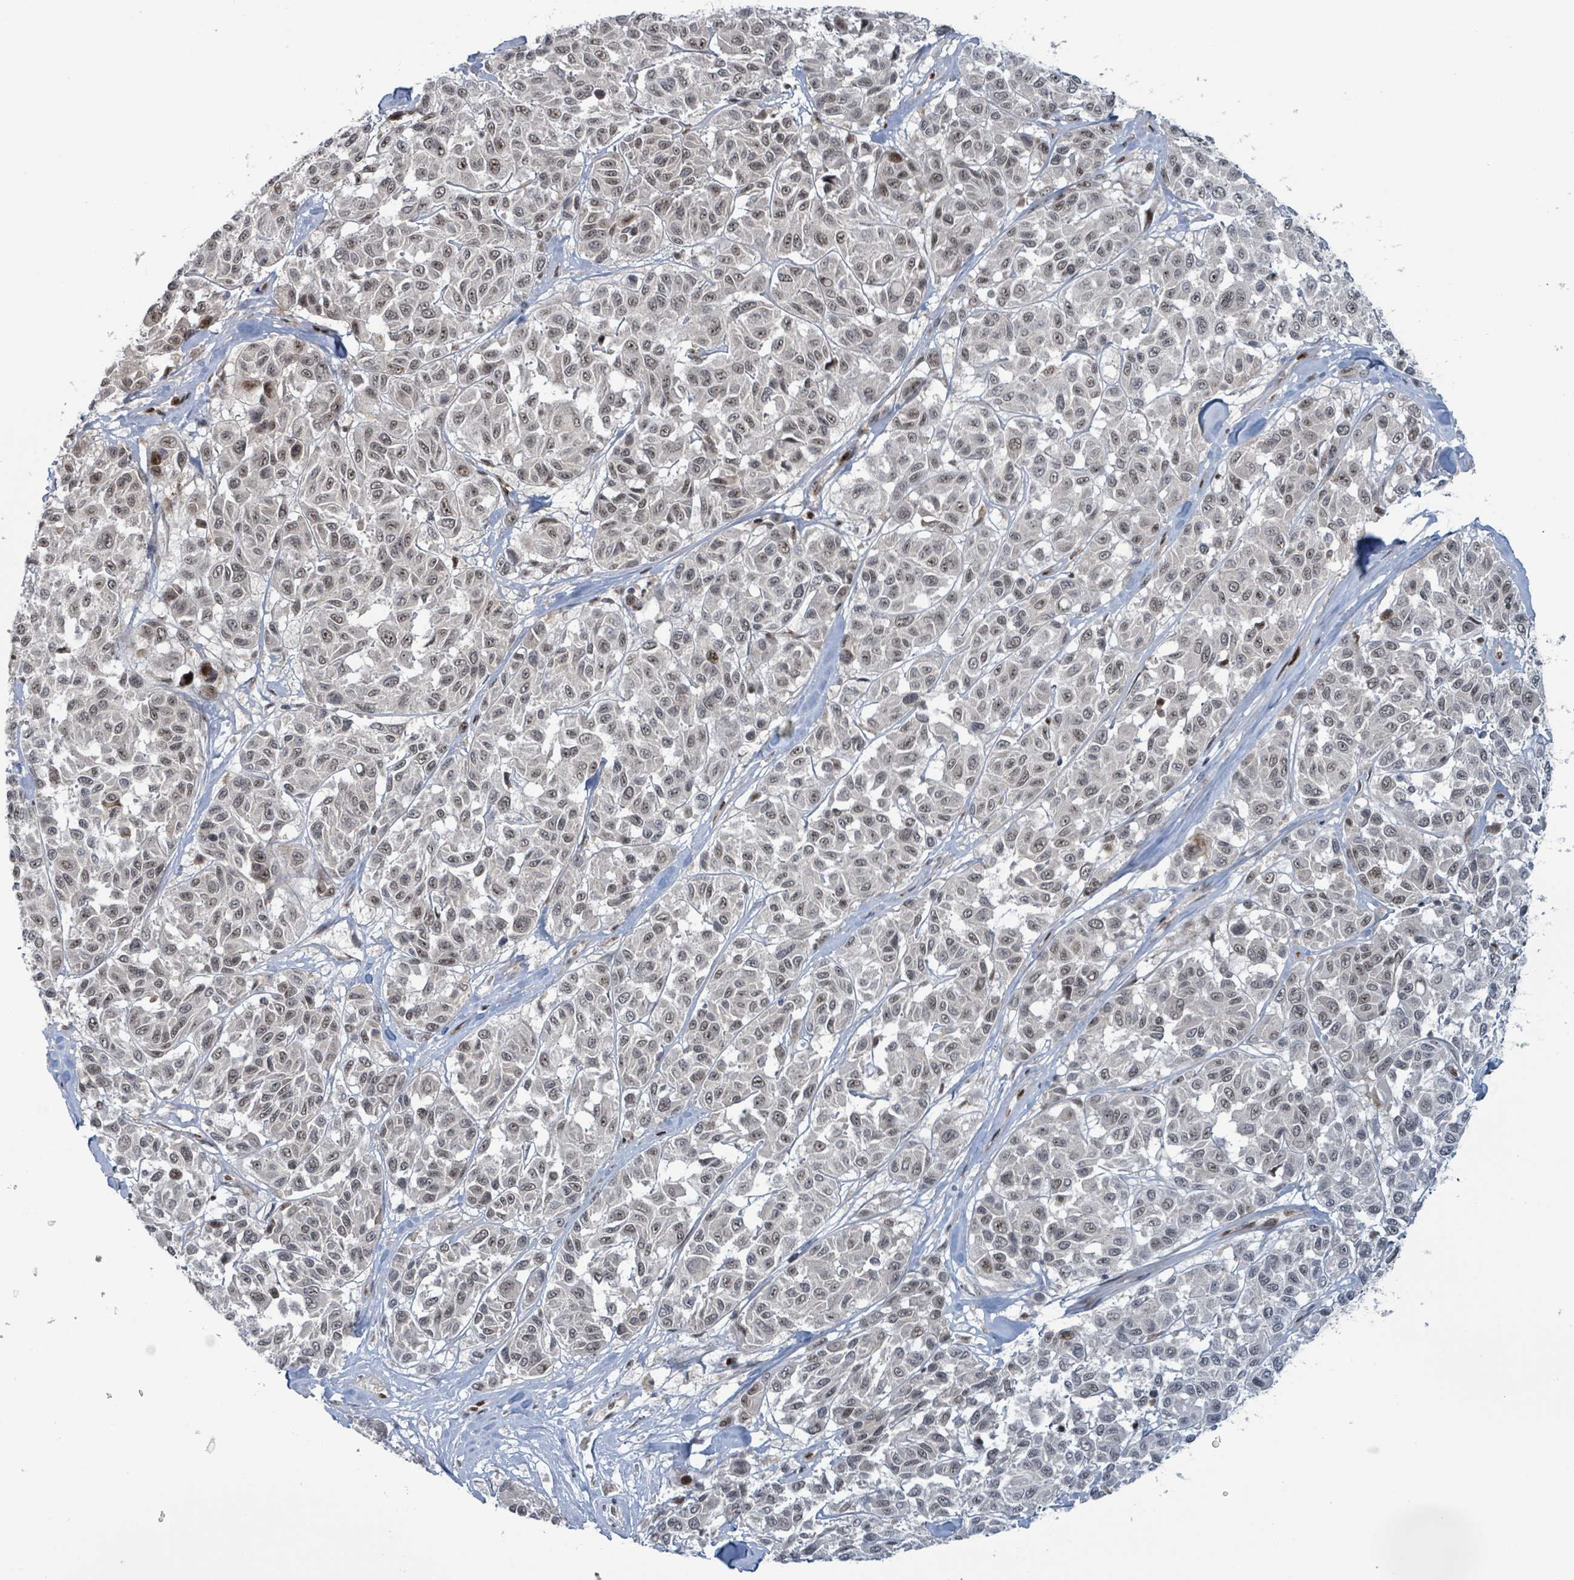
{"staining": {"intensity": "moderate", "quantity": "<25%", "location": "nuclear"}, "tissue": "melanoma", "cell_type": "Tumor cells", "image_type": "cancer", "snomed": [{"axis": "morphology", "description": "Malignant melanoma, NOS"}, {"axis": "topography", "description": "Skin"}], "caption": "Brown immunohistochemical staining in melanoma exhibits moderate nuclear staining in approximately <25% of tumor cells.", "gene": "KLF3", "patient": {"sex": "female", "age": 66}}